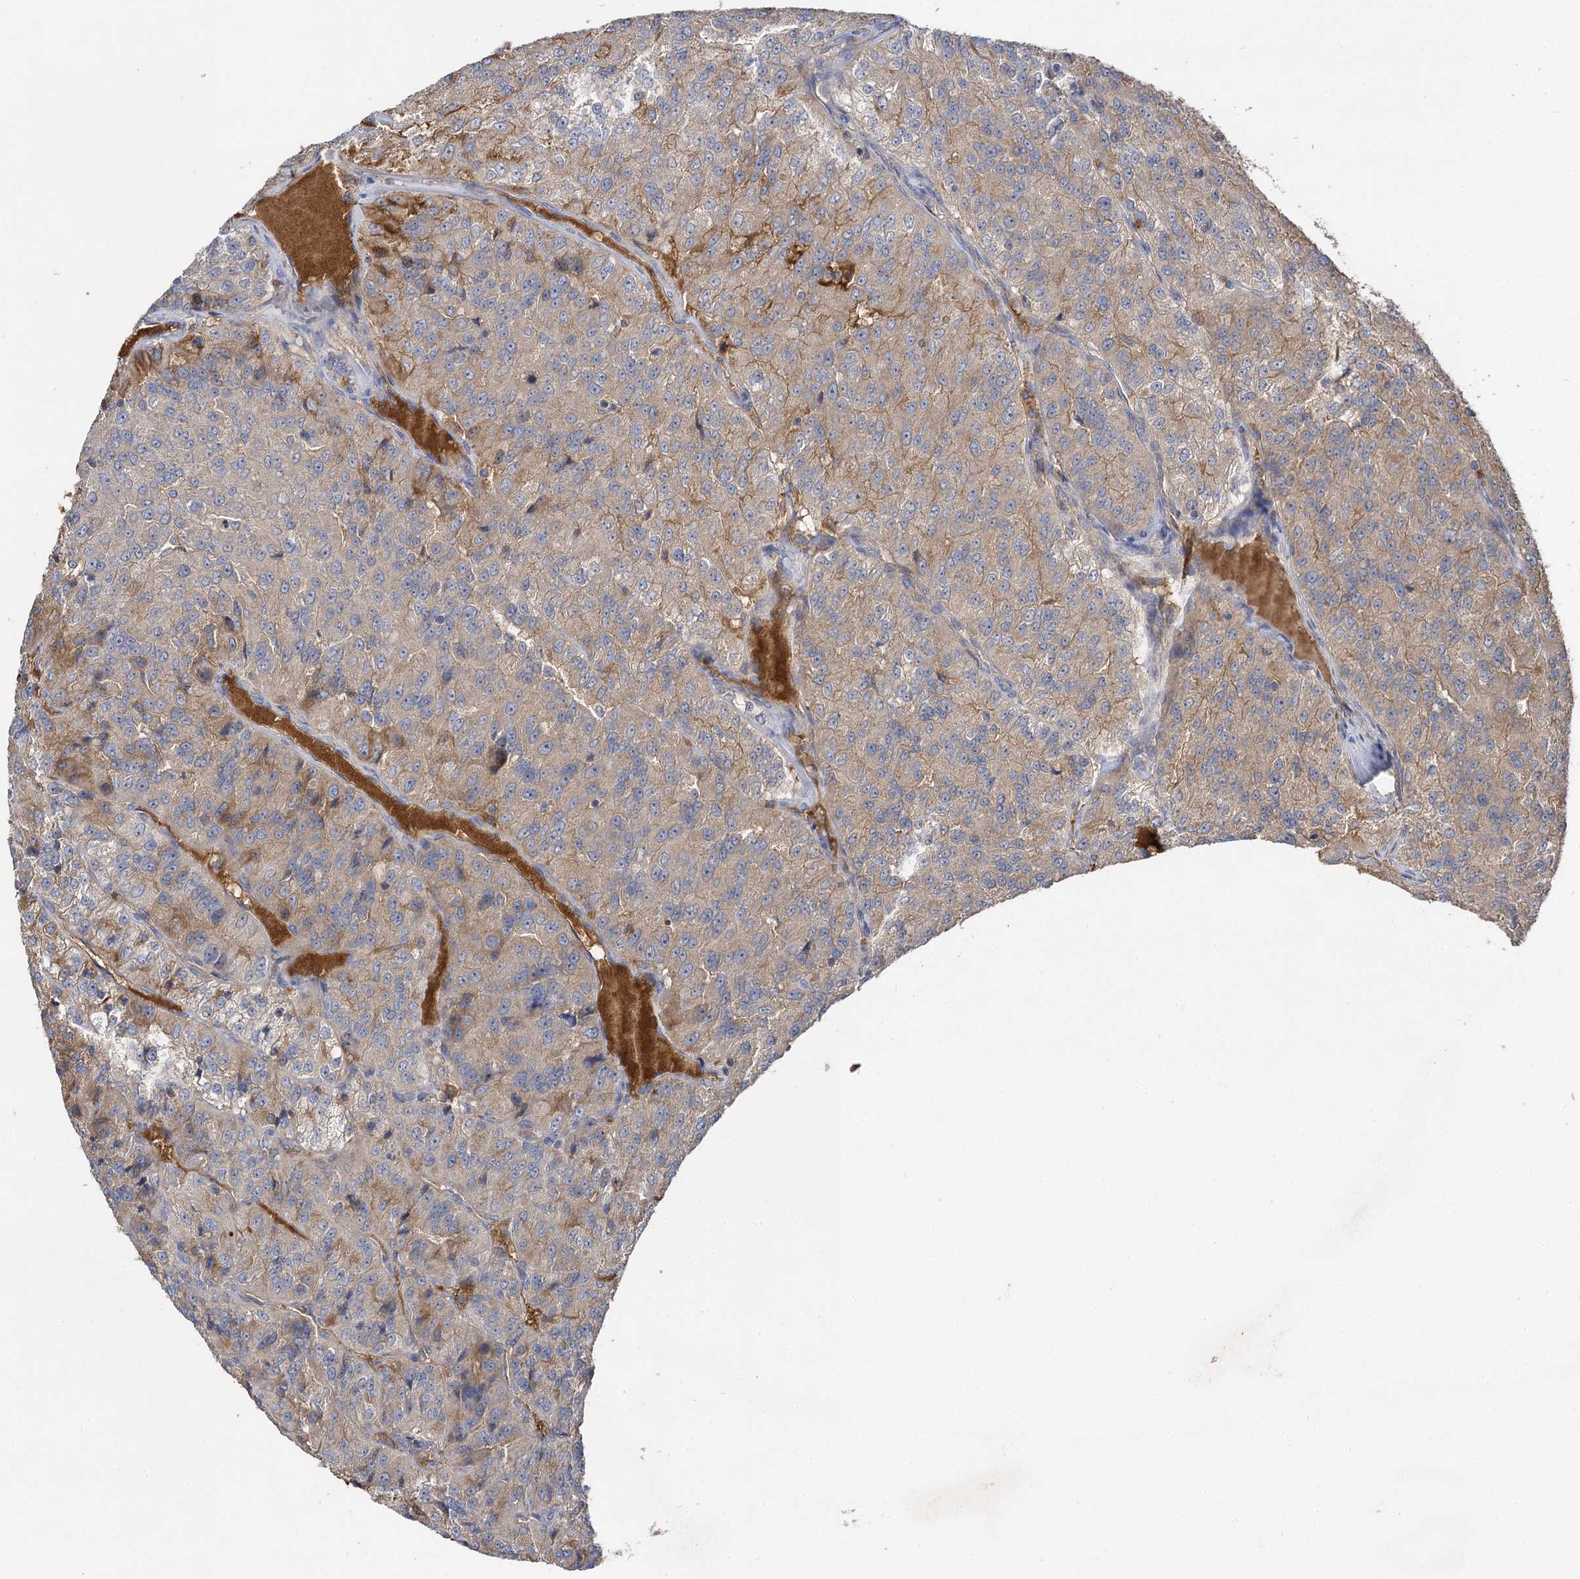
{"staining": {"intensity": "moderate", "quantity": ">75%", "location": "cytoplasmic/membranous"}, "tissue": "renal cancer", "cell_type": "Tumor cells", "image_type": "cancer", "snomed": [{"axis": "morphology", "description": "Adenocarcinoma, NOS"}, {"axis": "topography", "description": "Kidney"}], "caption": "Immunohistochemical staining of human adenocarcinoma (renal) displays medium levels of moderate cytoplasmic/membranous protein expression in approximately >75% of tumor cells.", "gene": "USP50", "patient": {"sex": "female", "age": 63}}